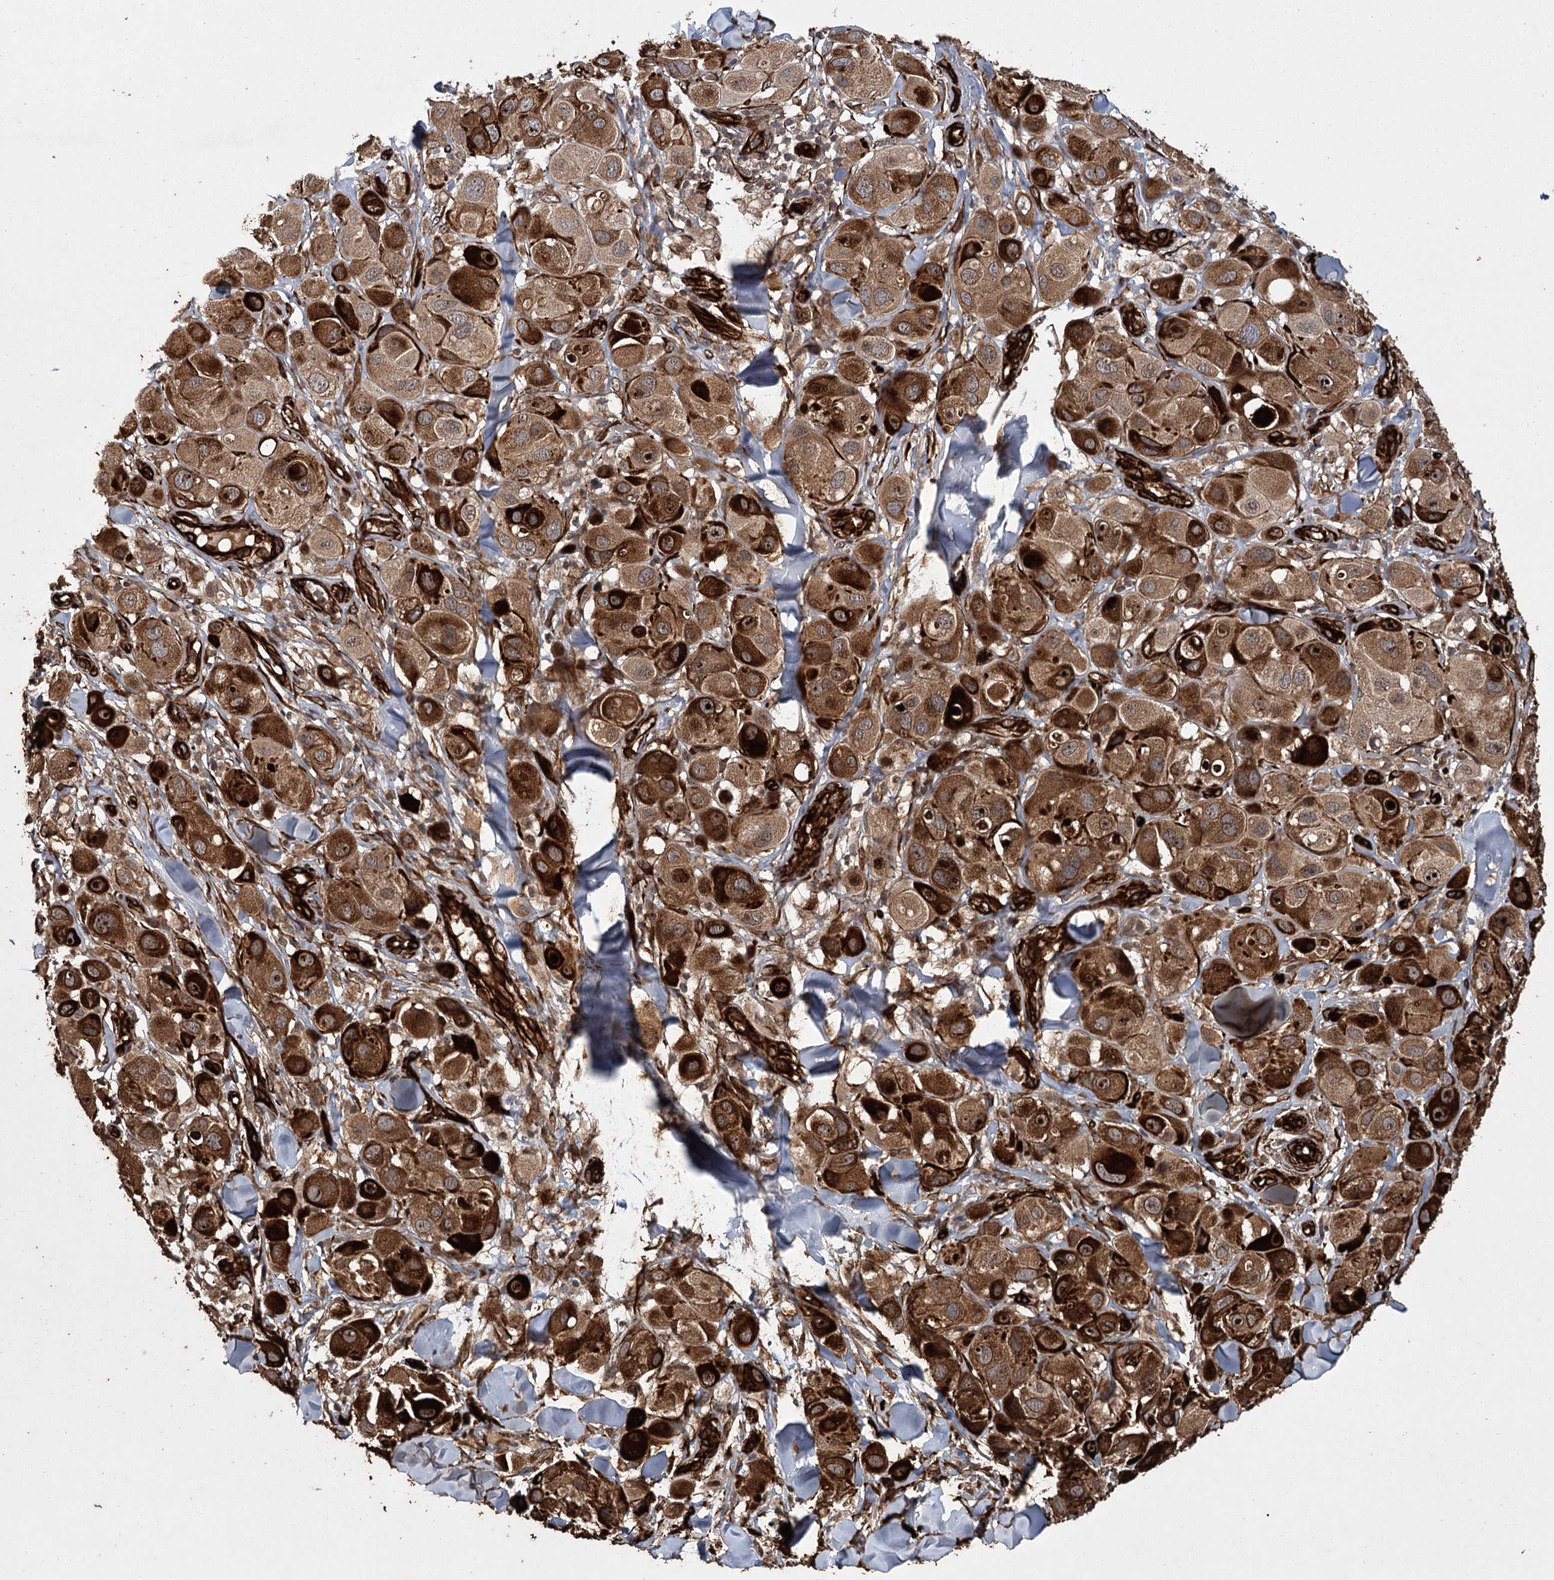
{"staining": {"intensity": "strong", "quantity": ">75%", "location": "cytoplasmic/membranous"}, "tissue": "melanoma", "cell_type": "Tumor cells", "image_type": "cancer", "snomed": [{"axis": "morphology", "description": "Malignant melanoma, Metastatic site"}, {"axis": "topography", "description": "Skin"}], "caption": "DAB immunohistochemical staining of malignant melanoma (metastatic site) demonstrates strong cytoplasmic/membranous protein staining in about >75% of tumor cells.", "gene": "RPAP3", "patient": {"sex": "male", "age": 41}}